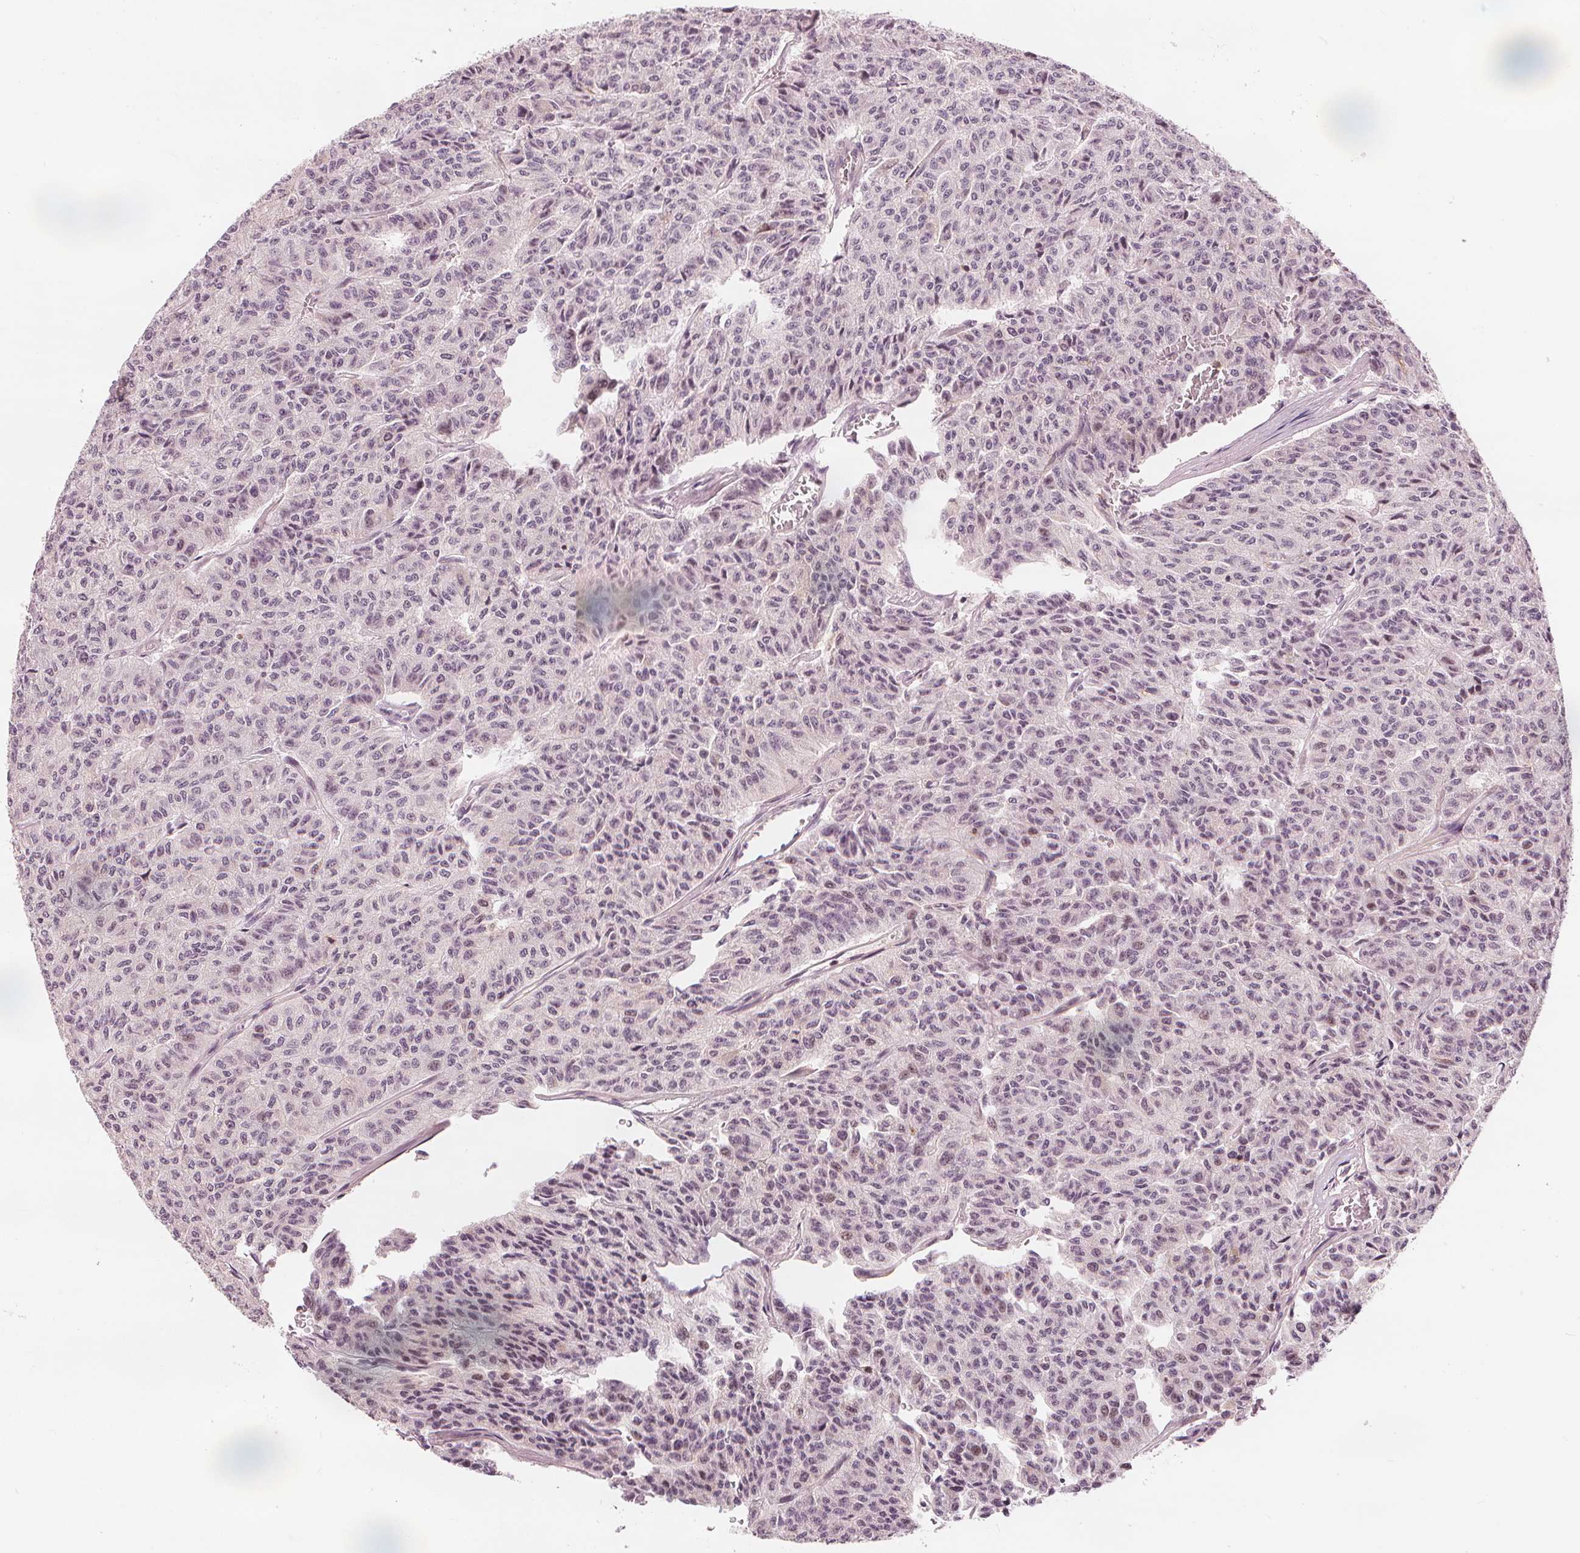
{"staining": {"intensity": "weak", "quantity": "<25%", "location": "nuclear"}, "tissue": "carcinoid", "cell_type": "Tumor cells", "image_type": "cancer", "snomed": [{"axis": "morphology", "description": "Carcinoid, malignant, NOS"}, {"axis": "topography", "description": "Lung"}], "caption": "Protein analysis of carcinoid shows no significant staining in tumor cells.", "gene": "SLC34A1", "patient": {"sex": "male", "age": 71}}